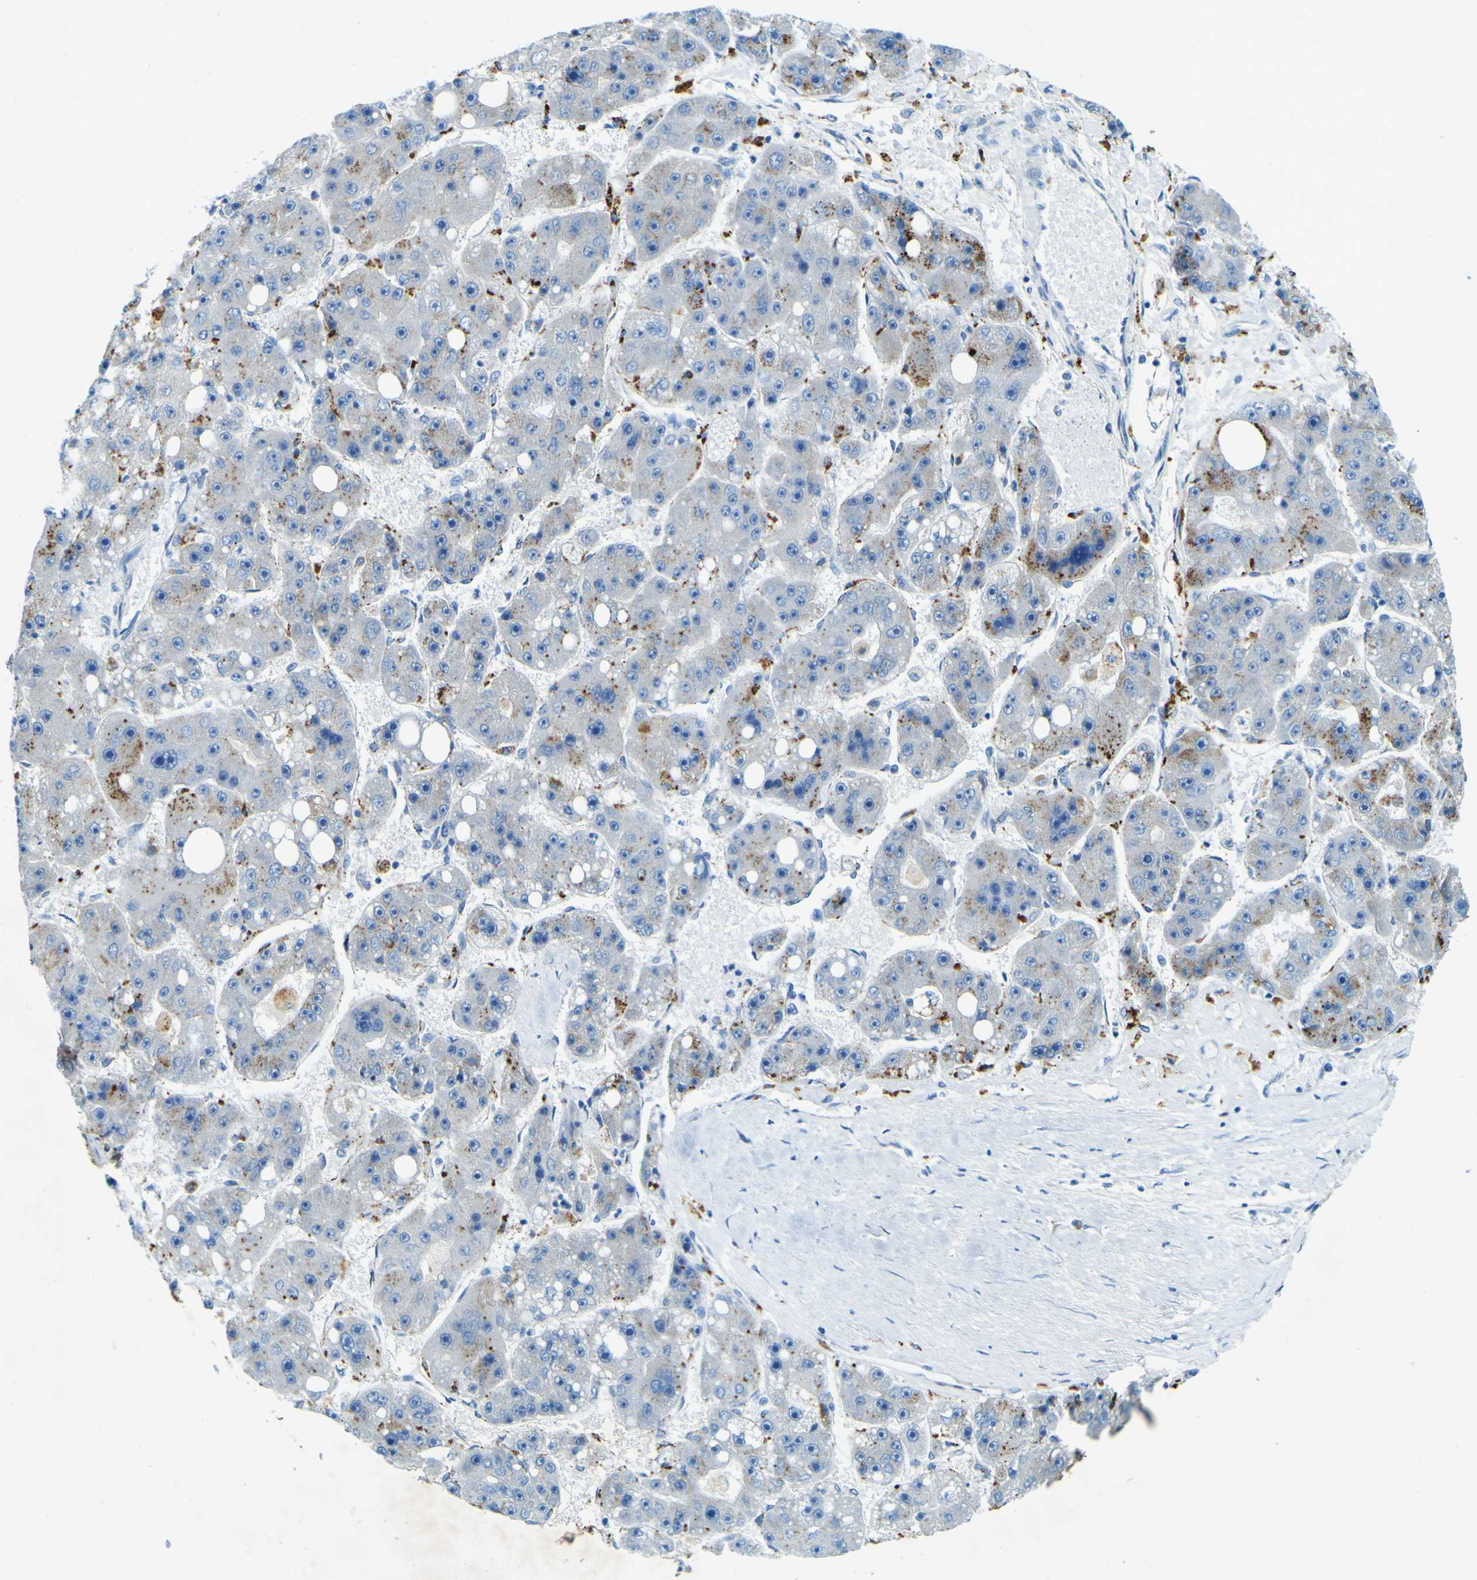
{"staining": {"intensity": "negative", "quantity": "none", "location": "none"}, "tissue": "liver cancer", "cell_type": "Tumor cells", "image_type": "cancer", "snomed": [{"axis": "morphology", "description": "Carcinoma, Hepatocellular, NOS"}, {"axis": "topography", "description": "Liver"}], "caption": "Human liver cancer stained for a protein using immunohistochemistry displays no positivity in tumor cells.", "gene": "PDE9A", "patient": {"sex": "female", "age": 61}}